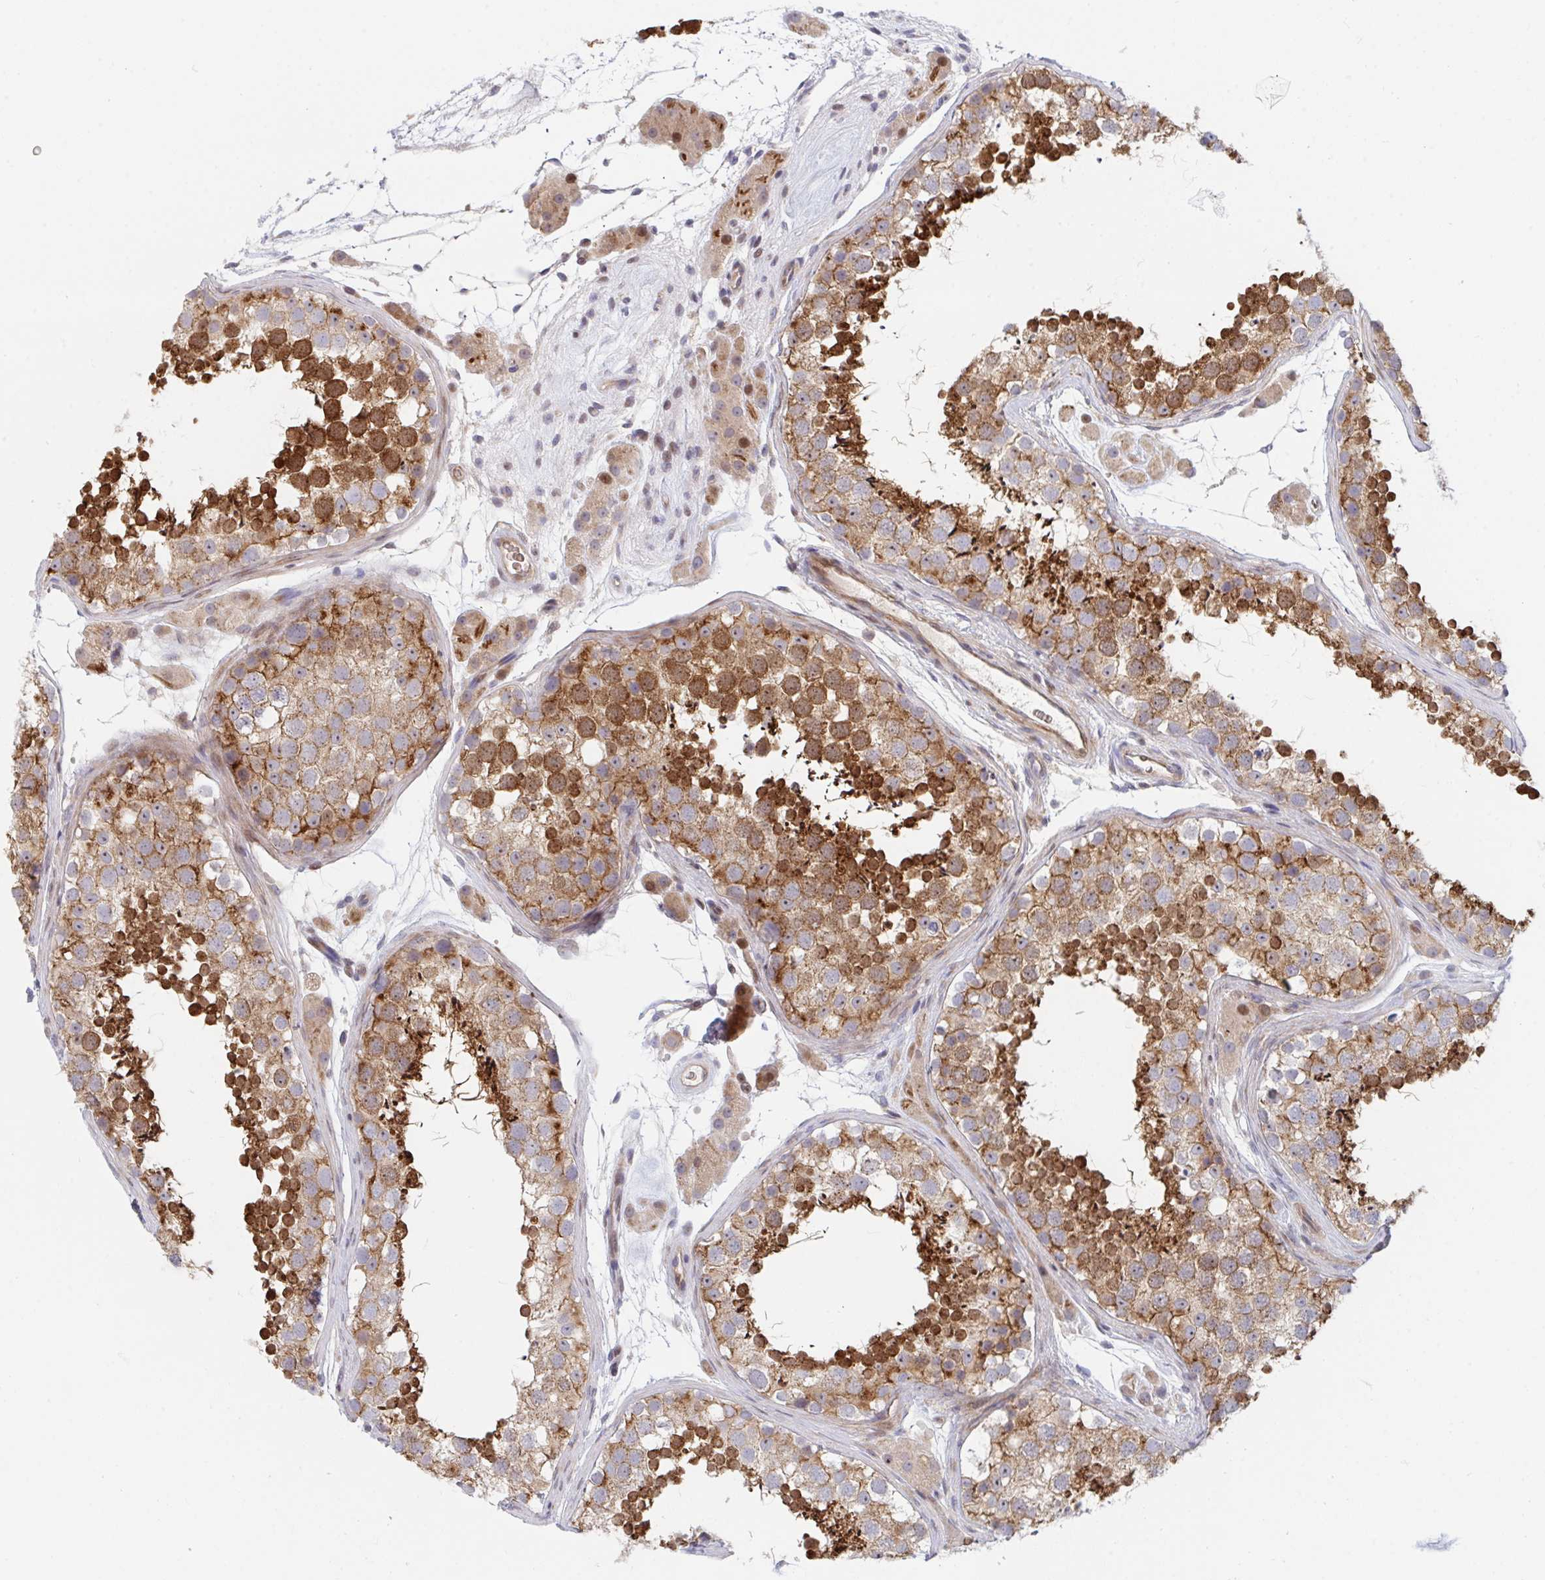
{"staining": {"intensity": "strong", "quantity": ">75%", "location": "cytoplasmic/membranous"}, "tissue": "testis", "cell_type": "Cells in seminiferous ducts", "image_type": "normal", "snomed": [{"axis": "morphology", "description": "Normal tissue, NOS"}, {"axis": "topography", "description": "Testis"}], "caption": "Protein staining of unremarkable testis exhibits strong cytoplasmic/membranous staining in about >75% of cells in seminiferous ducts.", "gene": "TNFSF4", "patient": {"sex": "male", "age": 41}}